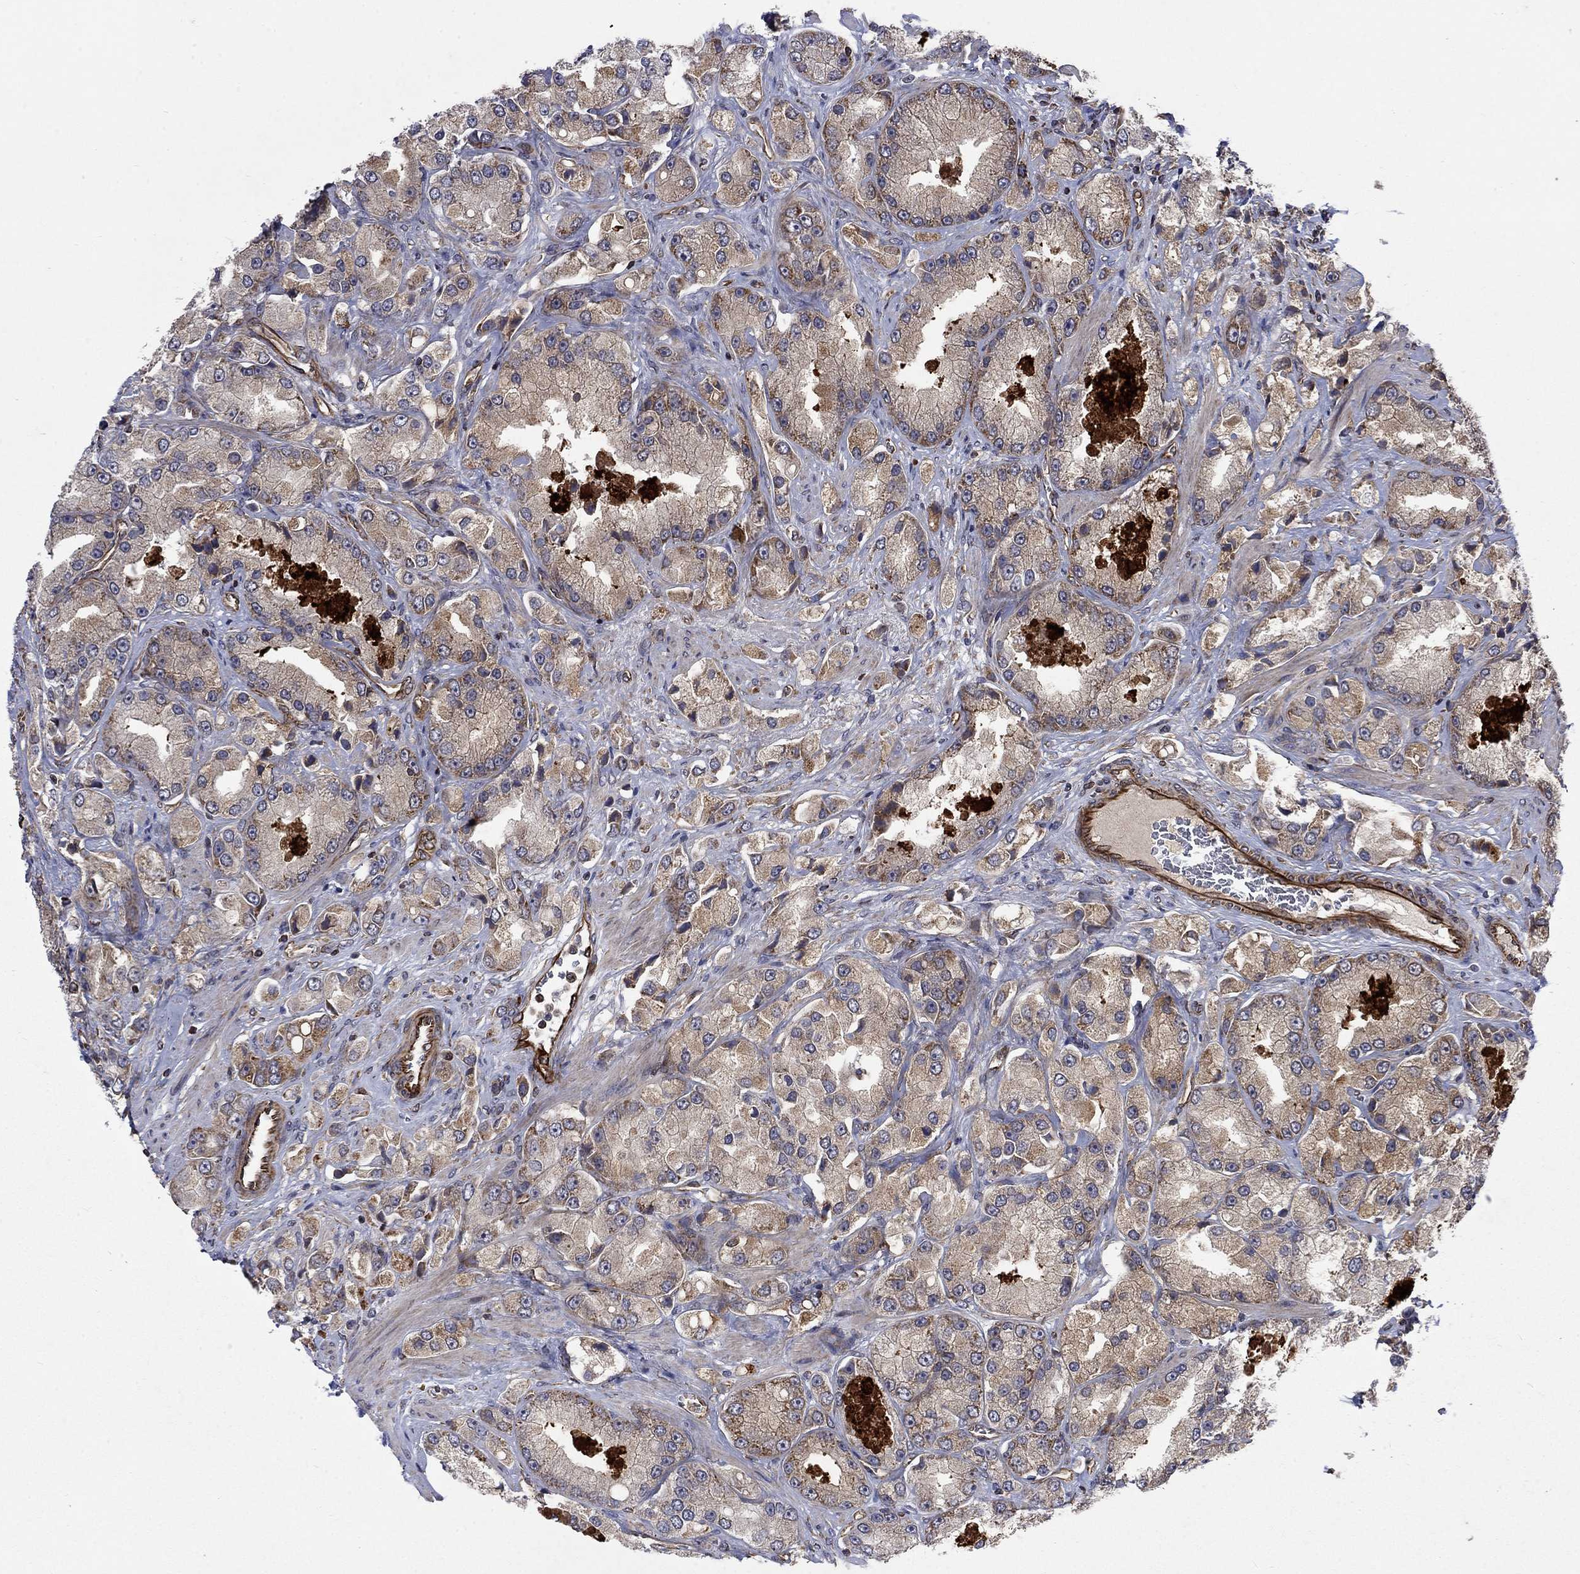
{"staining": {"intensity": "weak", "quantity": "25%-75%", "location": "cytoplasmic/membranous"}, "tissue": "prostate cancer", "cell_type": "Tumor cells", "image_type": "cancer", "snomed": [{"axis": "morphology", "description": "Adenocarcinoma, NOS"}, {"axis": "topography", "description": "Prostate and seminal vesicle, NOS"}, {"axis": "topography", "description": "Prostate"}], "caption": "Weak cytoplasmic/membranous positivity is identified in approximately 25%-75% of tumor cells in prostate cancer.", "gene": "NDUFC1", "patient": {"sex": "male", "age": 64}}